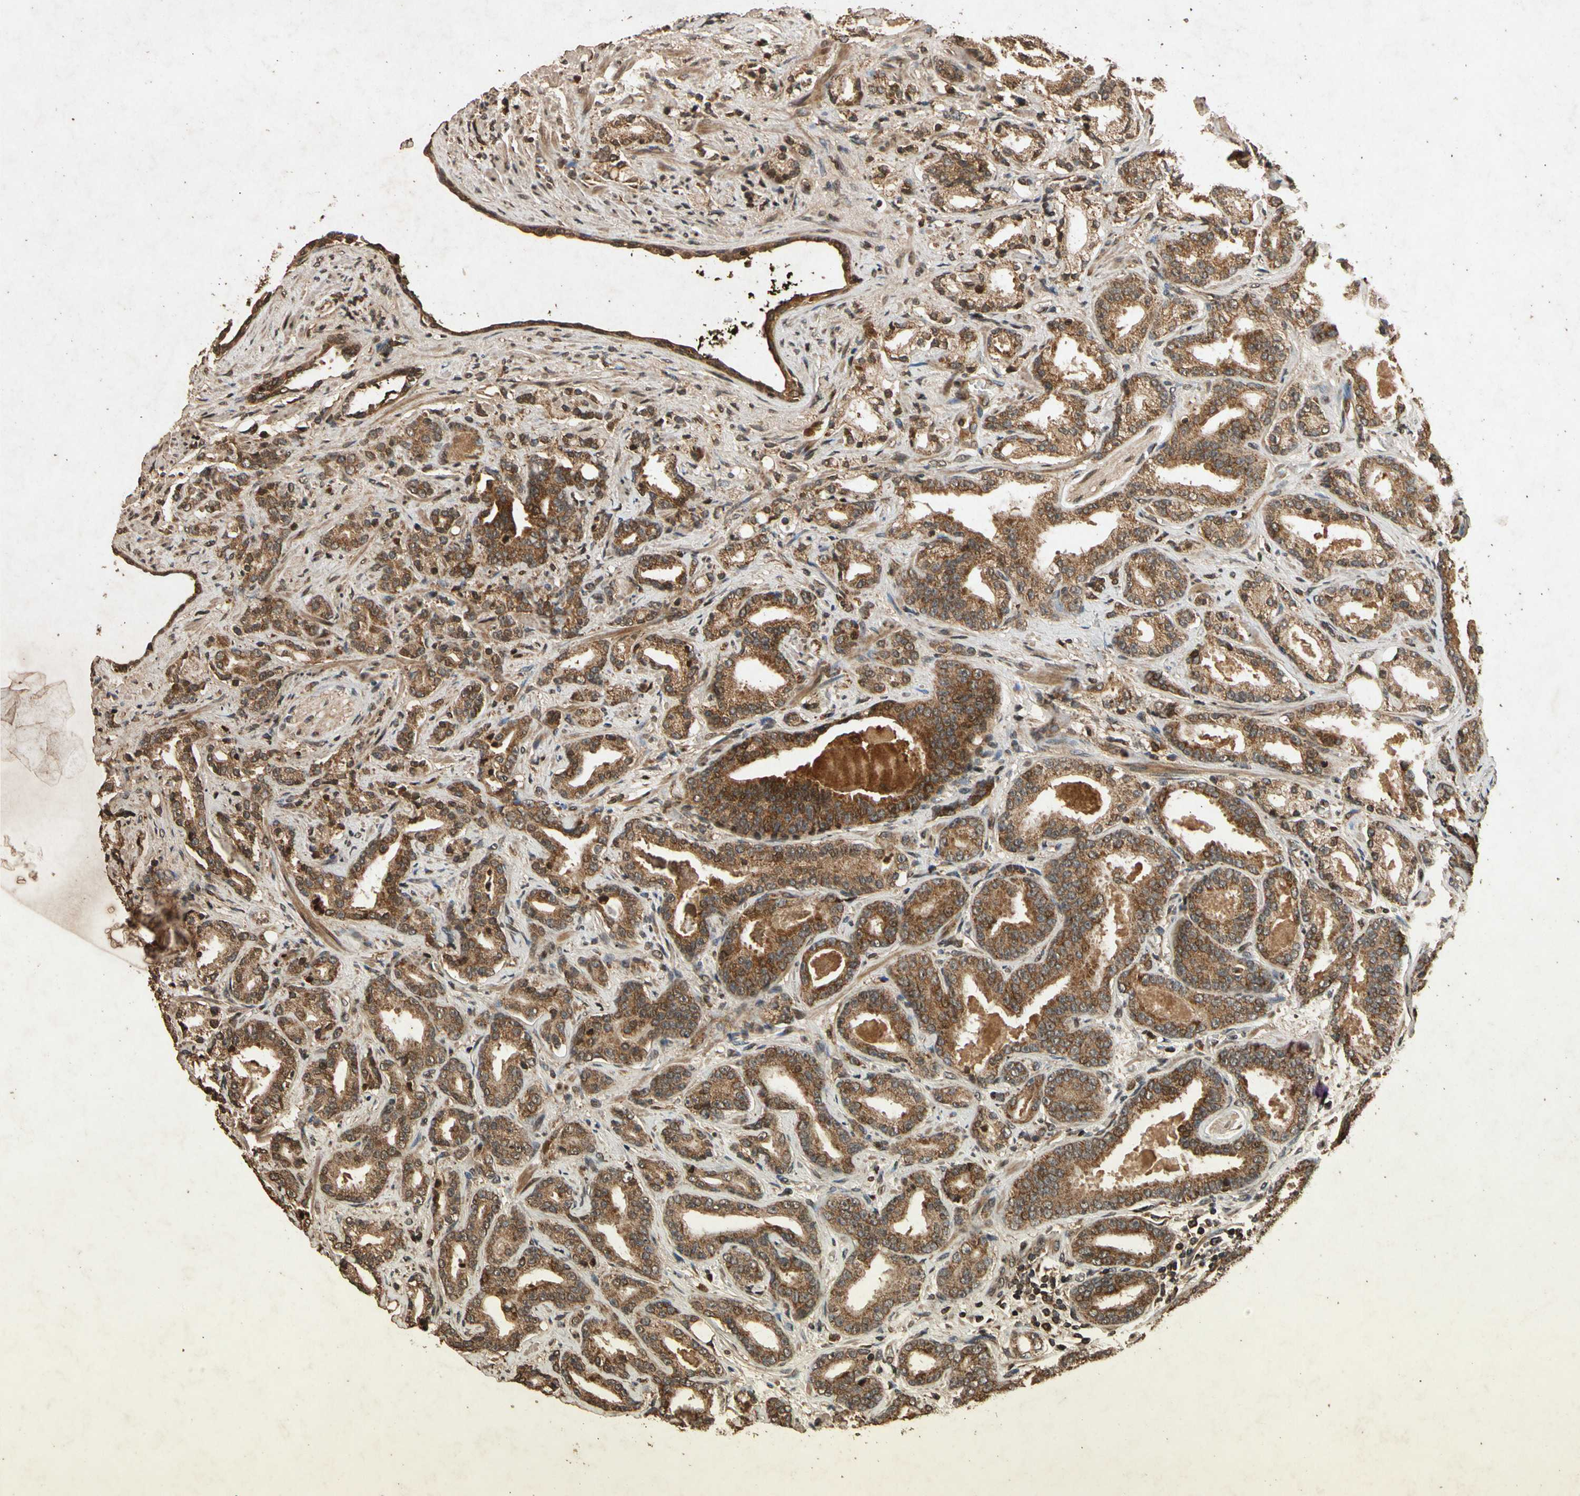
{"staining": {"intensity": "moderate", "quantity": ">75%", "location": "cytoplasmic/membranous"}, "tissue": "prostate cancer", "cell_type": "Tumor cells", "image_type": "cancer", "snomed": [{"axis": "morphology", "description": "Adenocarcinoma, Low grade"}, {"axis": "topography", "description": "Prostate"}], "caption": "Prostate cancer (low-grade adenocarcinoma) was stained to show a protein in brown. There is medium levels of moderate cytoplasmic/membranous positivity in about >75% of tumor cells. (DAB = brown stain, brightfield microscopy at high magnification).", "gene": "TXN2", "patient": {"sex": "male", "age": 63}}